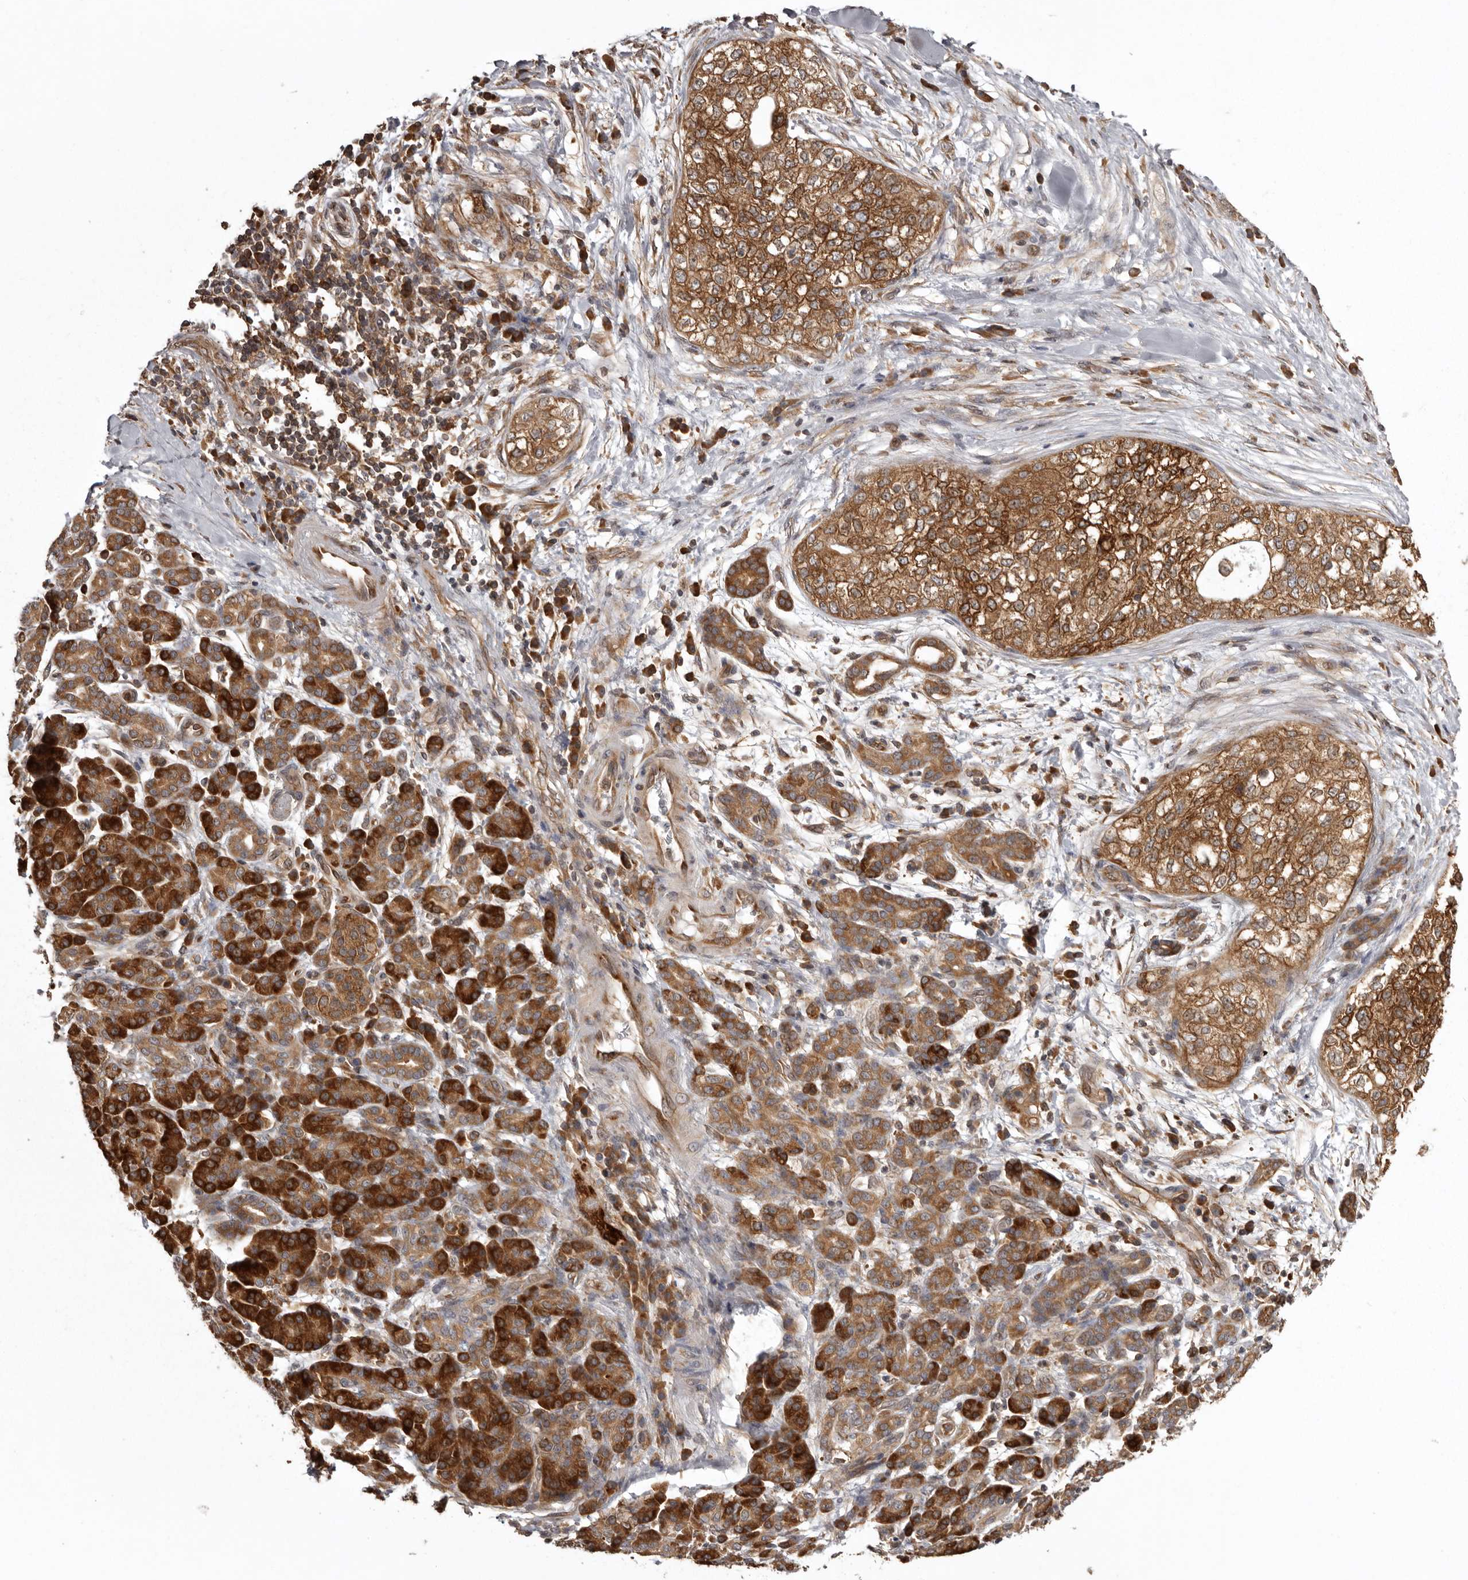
{"staining": {"intensity": "moderate", "quantity": ">75%", "location": "cytoplasmic/membranous"}, "tissue": "pancreatic cancer", "cell_type": "Tumor cells", "image_type": "cancer", "snomed": [{"axis": "morphology", "description": "Adenocarcinoma, NOS"}, {"axis": "topography", "description": "Pancreas"}], "caption": "The immunohistochemical stain labels moderate cytoplasmic/membranous expression in tumor cells of pancreatic cancer (adenocarcinoma) tissue.", "gene": "DARS1", "patient": {"sex": "male", "age": 72}}